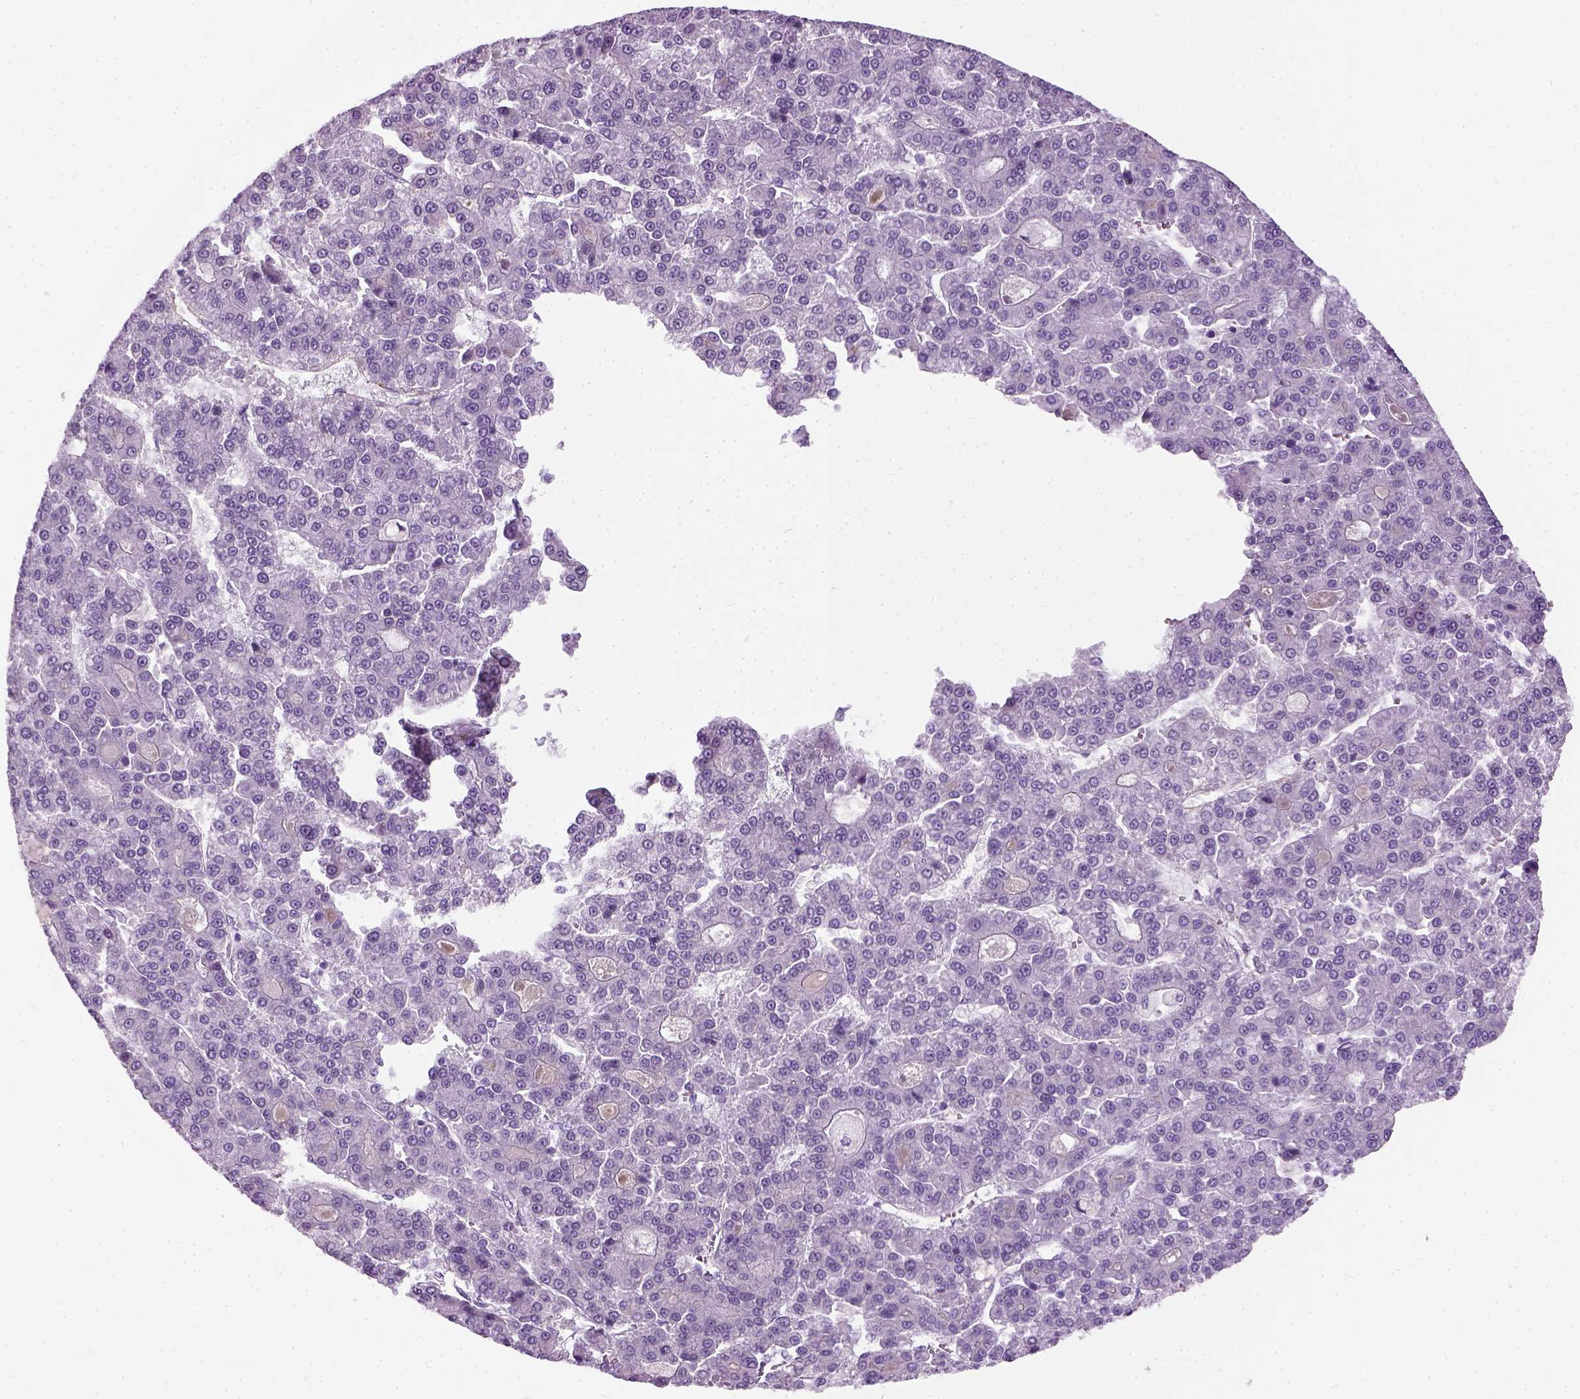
{"staining": {"intensity": "negative", "quantity": "none", "location": "none"}, "tissue": "liver cancer", "cell_type": "Tumor cells", "image_type": "cancer", "snomed": [{"axis": "morphology", "description": "Carcinoma, Hepatocellular, NOS"}, {"axis": "topography", "description": "Liver"}], "caption": "Immunohistochemical staining of human liver cancer (hepatocellular carcinoma) shows no significant expression in tumor cells.", "gene": "FAM161A", "patient": {"sex": "male", "age": 70}}